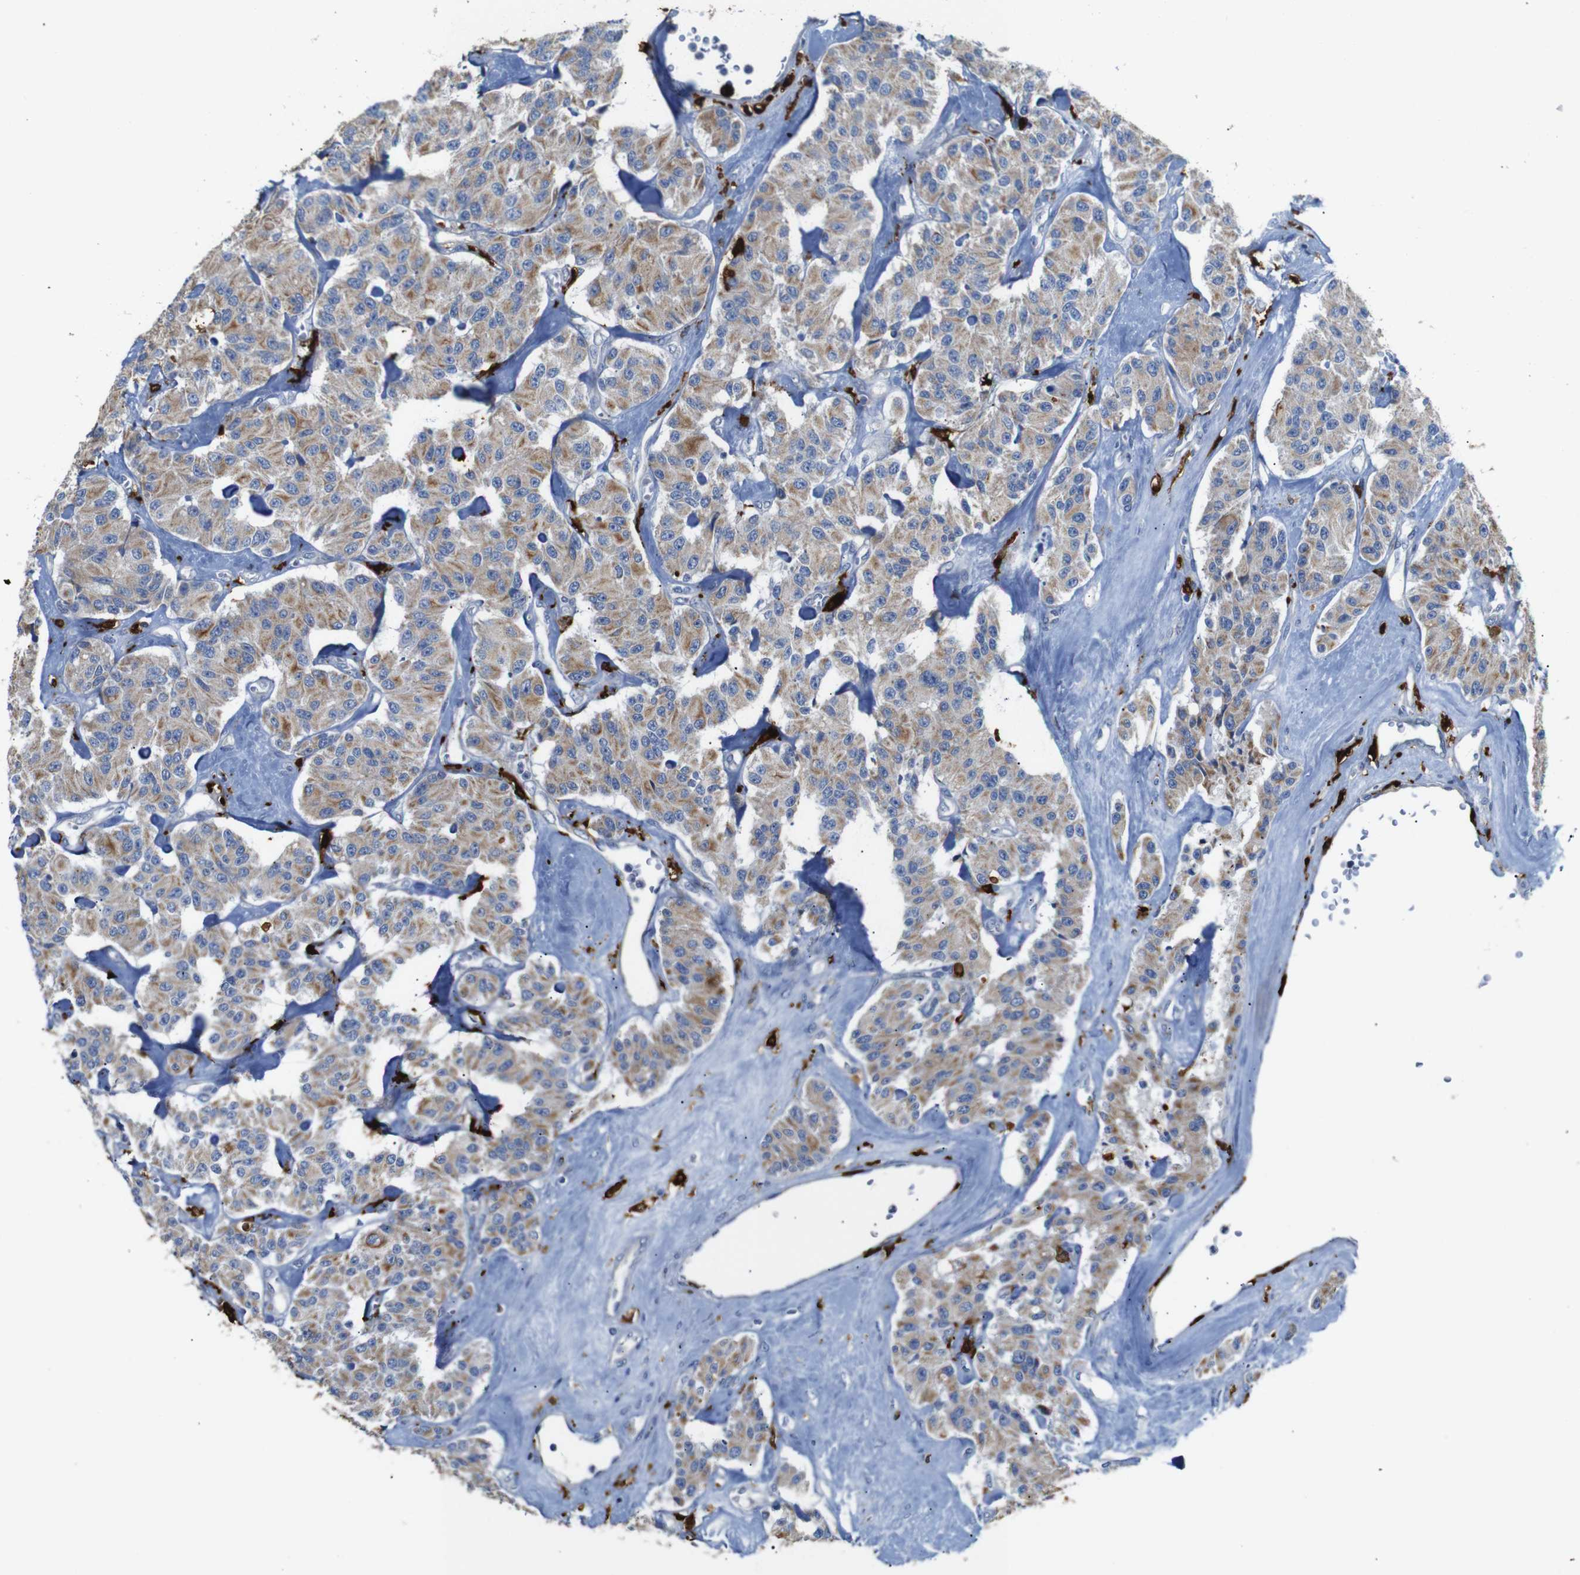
{"staining": {"intensity": "moderate", "quantity": ">75%", "location": "cytoplasmic/membranous"}, "tissue": "carcinoid", "cell_type": "Tumor cells", "image_type": "cancer", "snomed": [{"axis": "morphology", "description": "Carcinoid, malignant, NOS"}, {"axis": "topography", "description": "Pancreas"}], "caption": "Immunohistochemical staining of human carcinoid shows medium levels of moderate cytoplasmic/membranous staining in about >75% of tumor cells. (DAB = brown stain, brightfield microscopy at high magnification).", "gene": "ALOX15", "patient": {"sex": "male", "age": 41}}